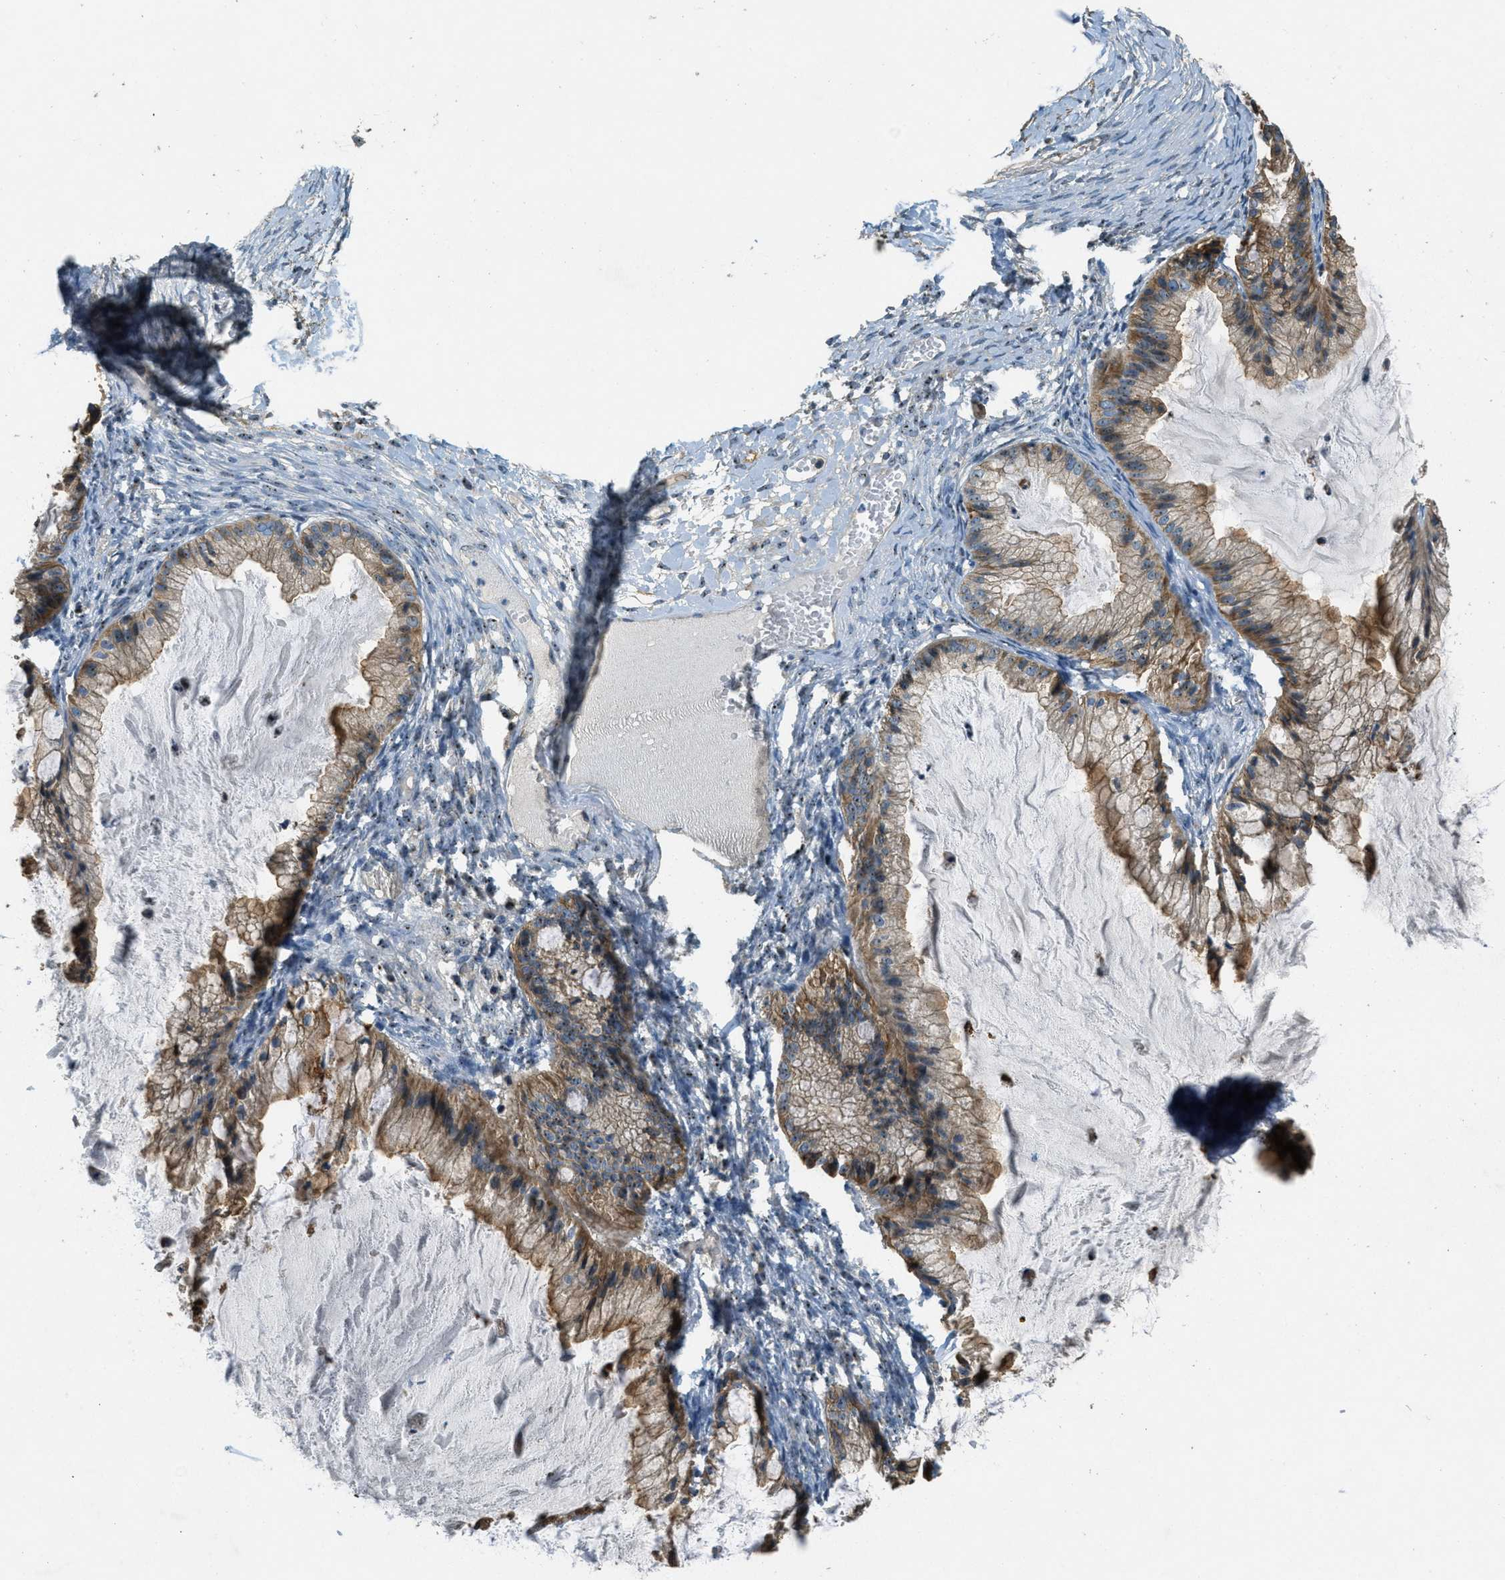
{"staining": {"intensity": "moderate", "quantity": ">75%", "location": "cytoplasmic/membranous"}, "tissue": "ovarian cancer", "cell_type": "Tumor cells", "image_type": "cancer", "snomed": [{"axis": "morphology", "description": "Cystadenocarcinoma, mucinous, NOS"}, {"axis": "topography", "description": "Ovary"}], "caption": "Moderate cytoplasmic/membranous staining for a protein is identified in about >75% of tumor cells of ovarian mucinous cystadenocarcinoma using immunohistochemistry (IHC).", "gene": "OSMR", "patient": {"sex": "female", "age": 57}}